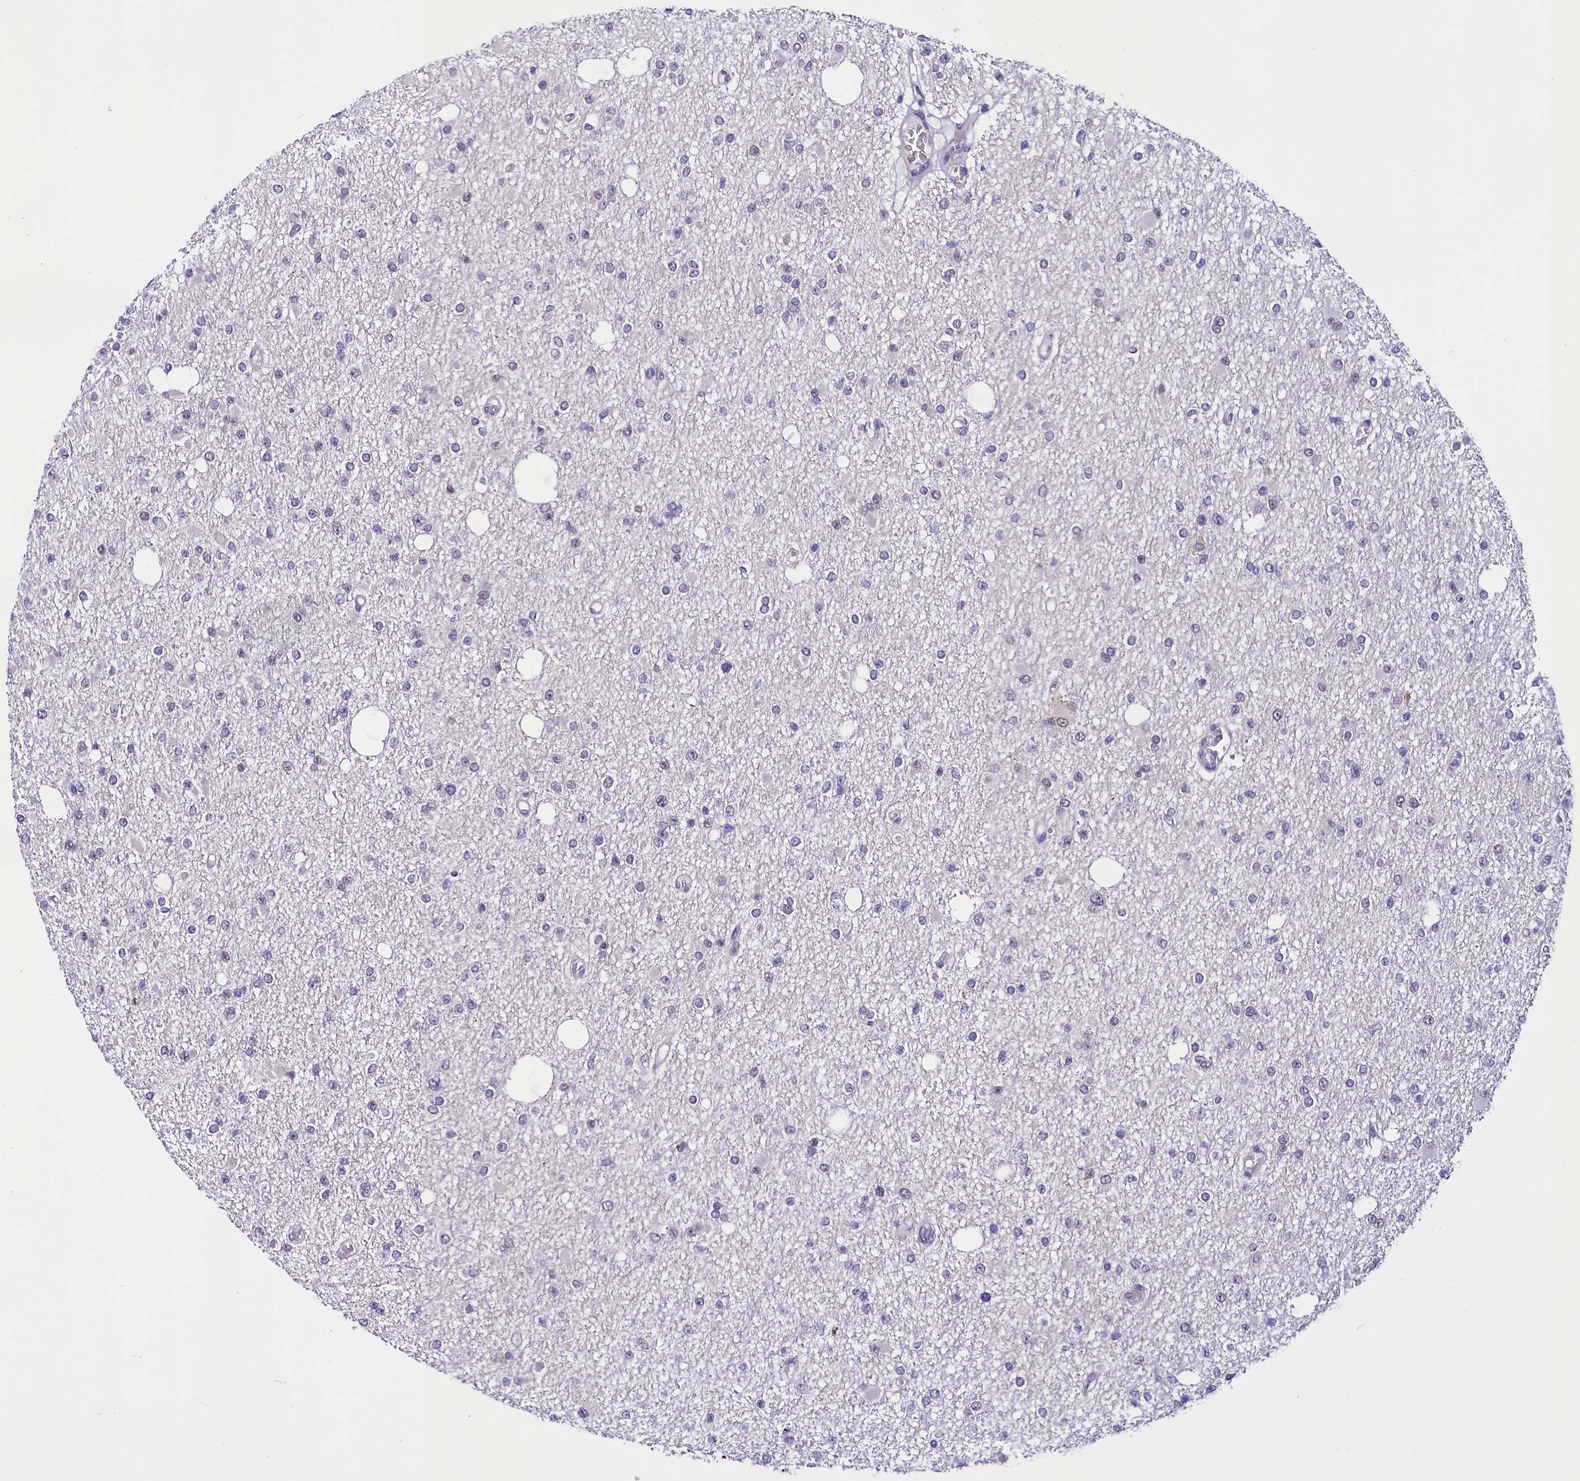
{"staining": {"intensity": "negative", "quantity": "none", "location": "none"}, "tissue": "glioma", "cell_type": "Tumor cells", "image_type": "cancer", "snomed": [{"axis": "morphology", "description": "Glioma, malignant, Low grade"}, {"axis": "topography", "description": "Brain"}], "caption": "Protein analysis of glioma shows no significant expression in tumor cells.", "gene": "CCDC106", "patient": {"sex": "female", "age": 22}}